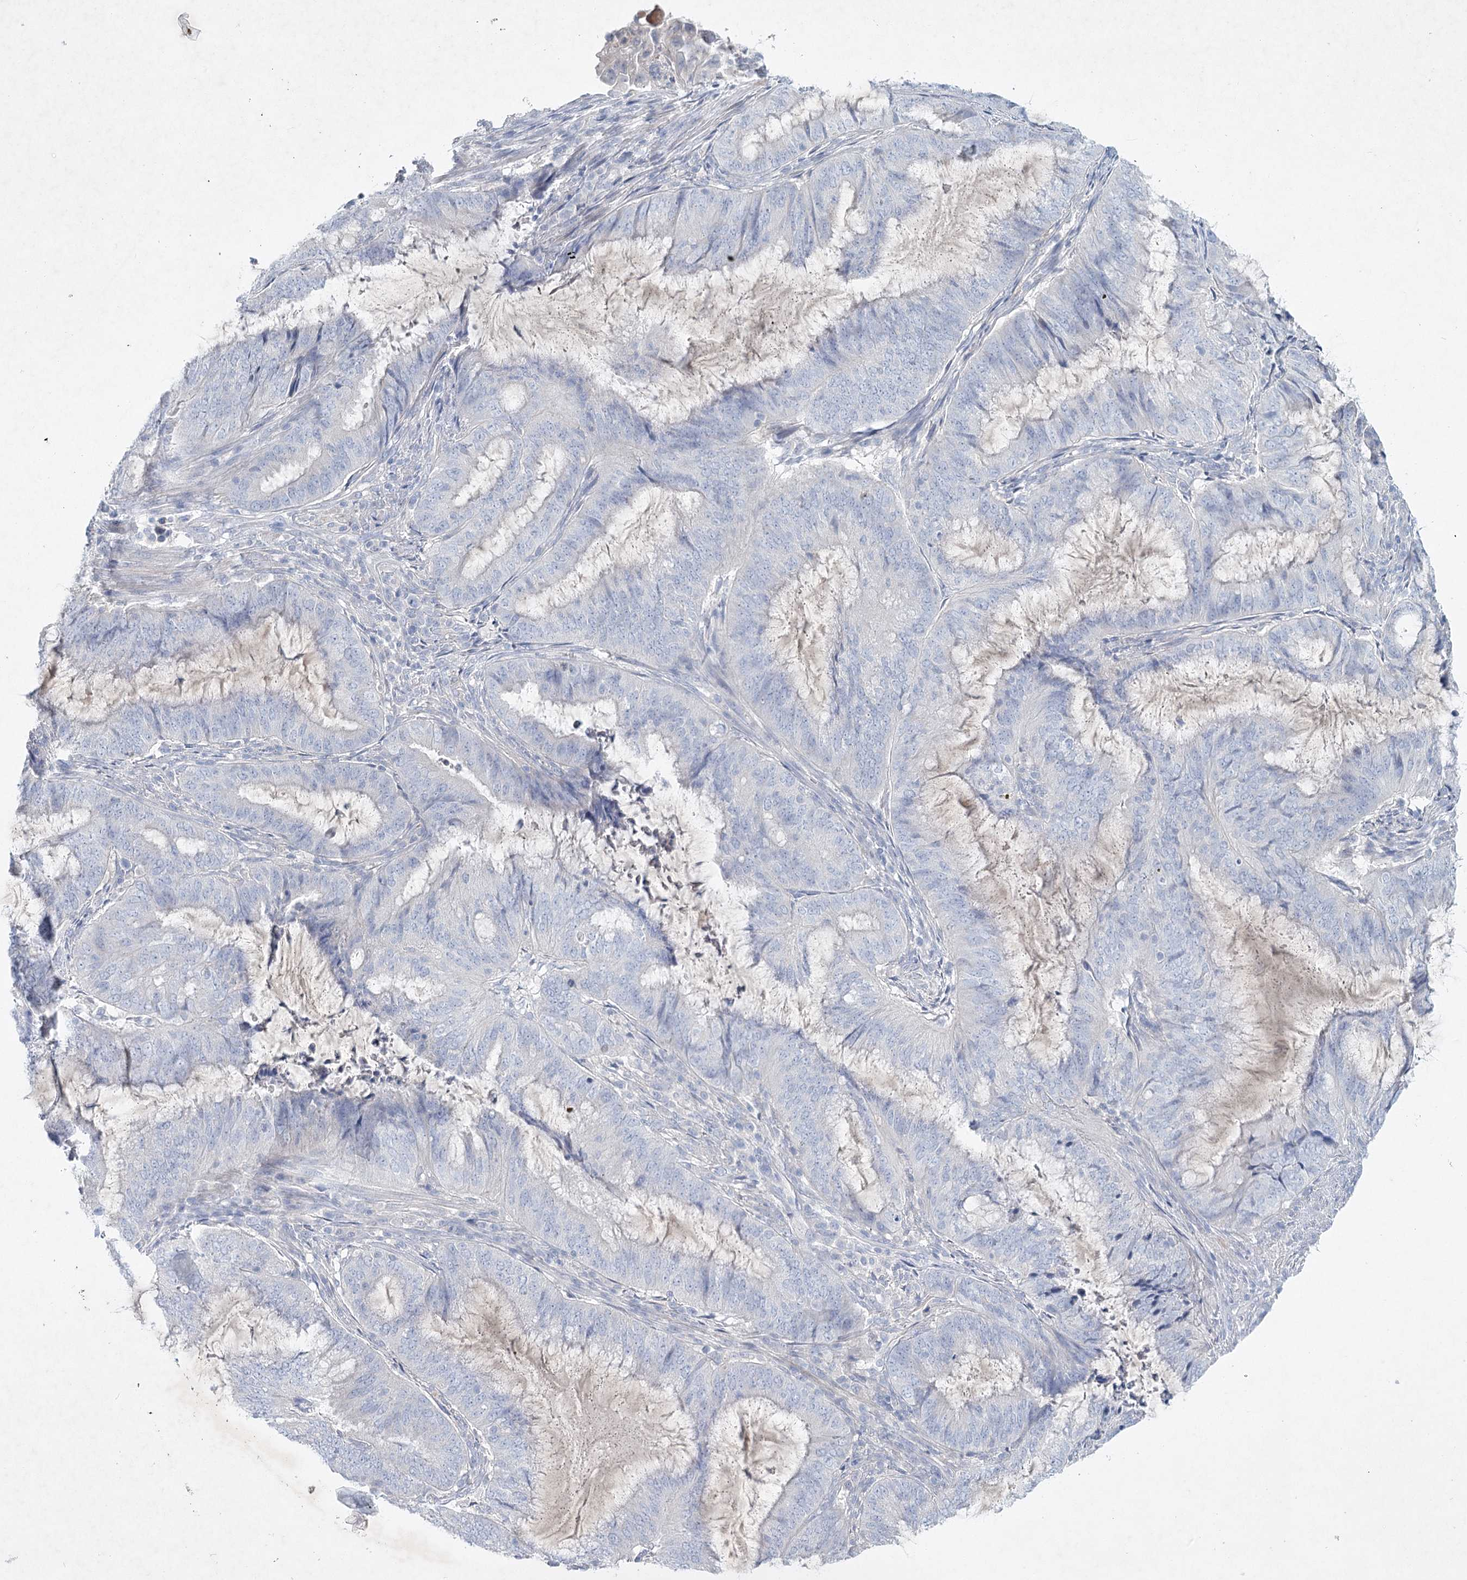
{"staining": {"intensity": "negative", "quantity": "none", "location": "none"}, "tissue": "endometrial cancer", "cell_type": "Tumor cells", "image_type": "cancer", "snomed": [{"axis": "morphology", "description": "Adenocarcinoma, NOS"}, {"axis": "topography", "description": "Endometrium"}], "caption": "High power microscopy photomicrograph of an immunohistochemistry (IHC) micrograph of adenocarcinoma (endometrial), revealing no significant expression in tumor cells.", "gene": "MAP3K13", "patient": {"sex": "female", "age": 51}}